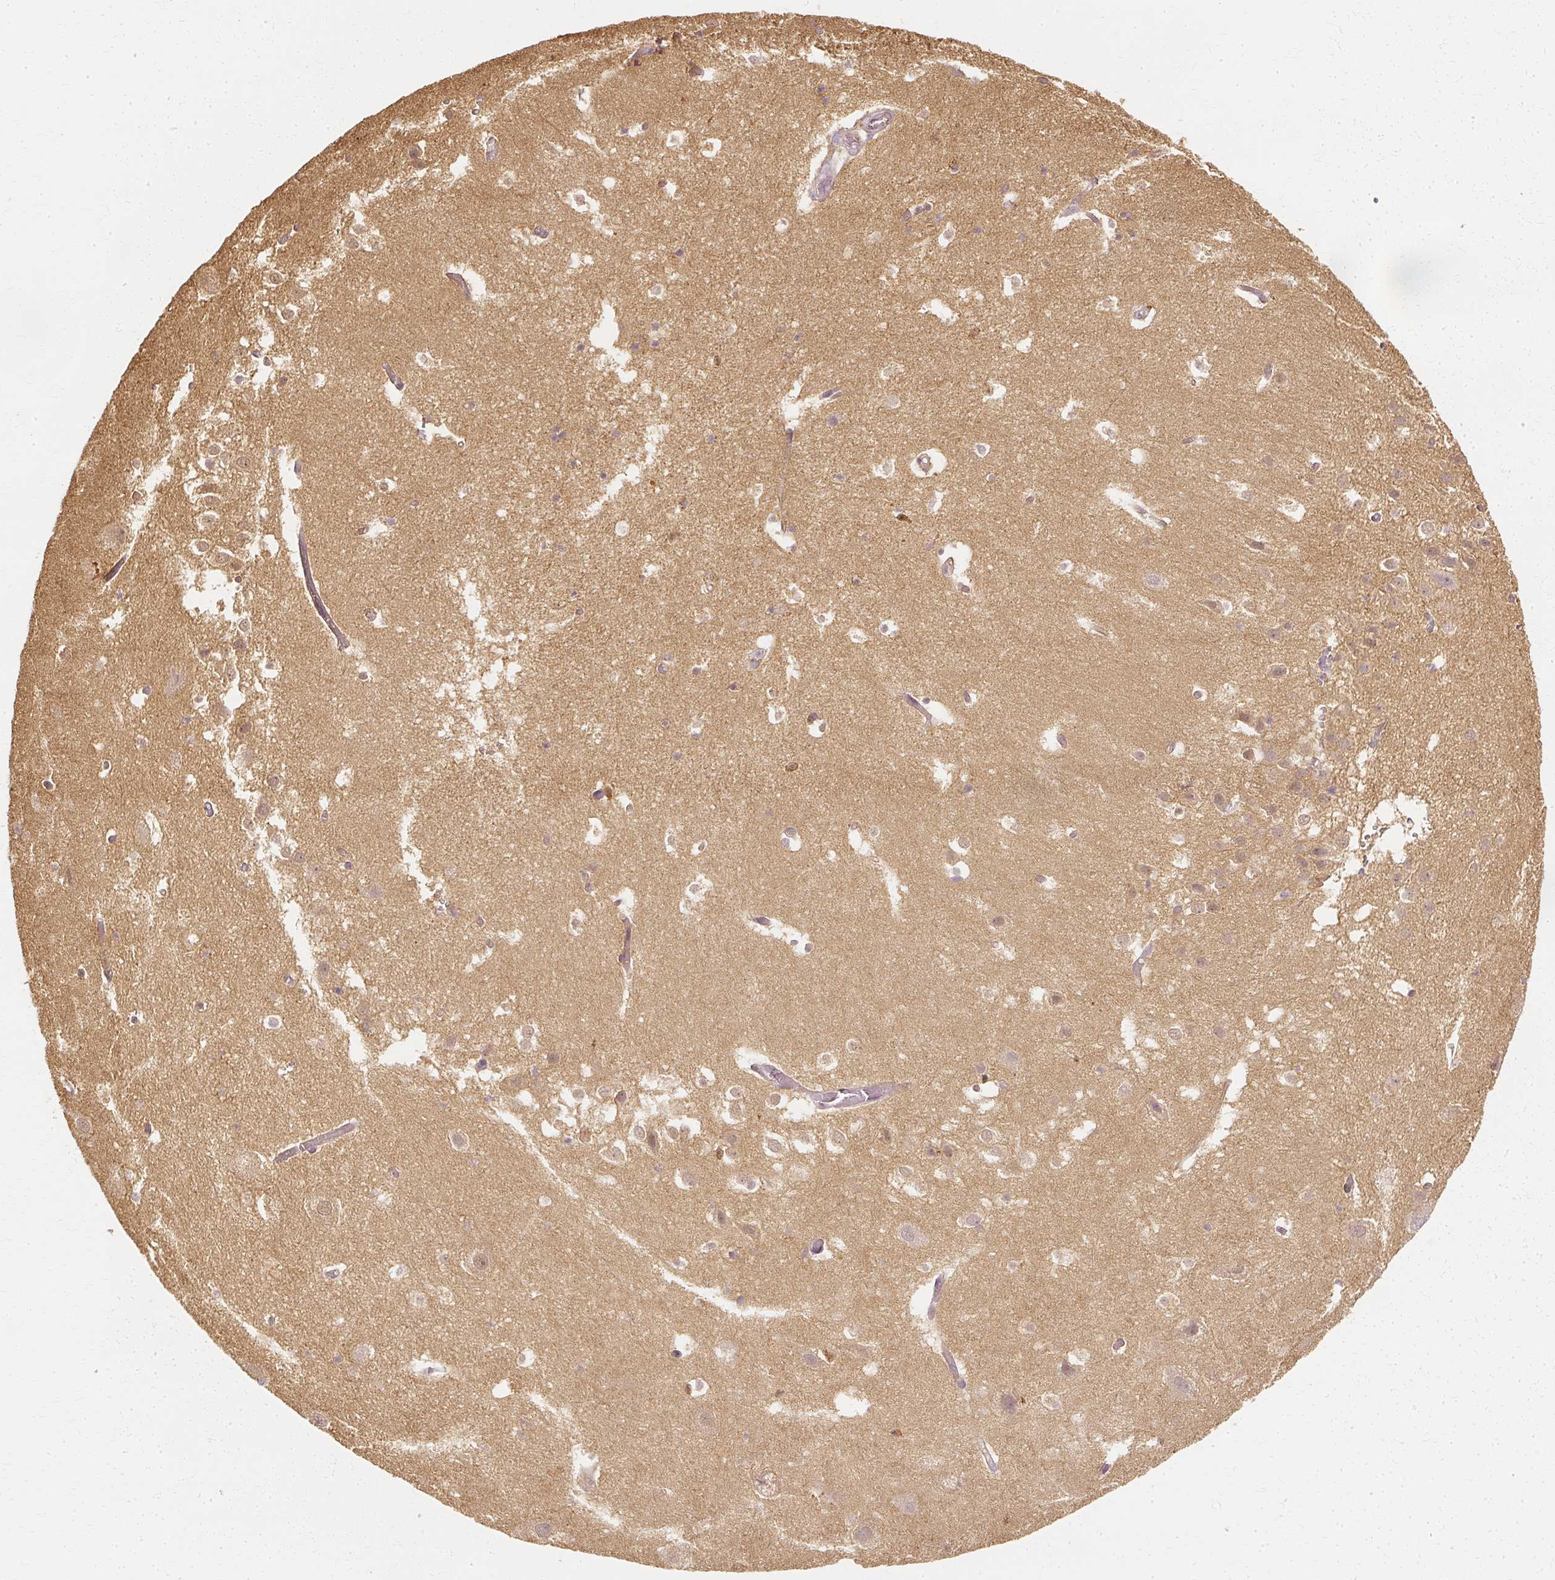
{"staining": {"intensity": "weak", "quantity": "<25%", "location": "cytoplasmic/membranous"}, "tissue": "hippocampus", "cell_type": "Glial cells", "image_type": "normal", "snomed": [{"axis": "morphology", "description": "Normal tissue, NOS"}, {"axis": "topography", "description": "Hippocampus"}], "caption": "DAB (3,3'-diaminobenzidine) immunohistochemical staining of unremarkable hippocampus demonstrates no significant positivity in glial cells.", "gene": "GNAQ", "patient": {"sex": "female", "age": 52}}